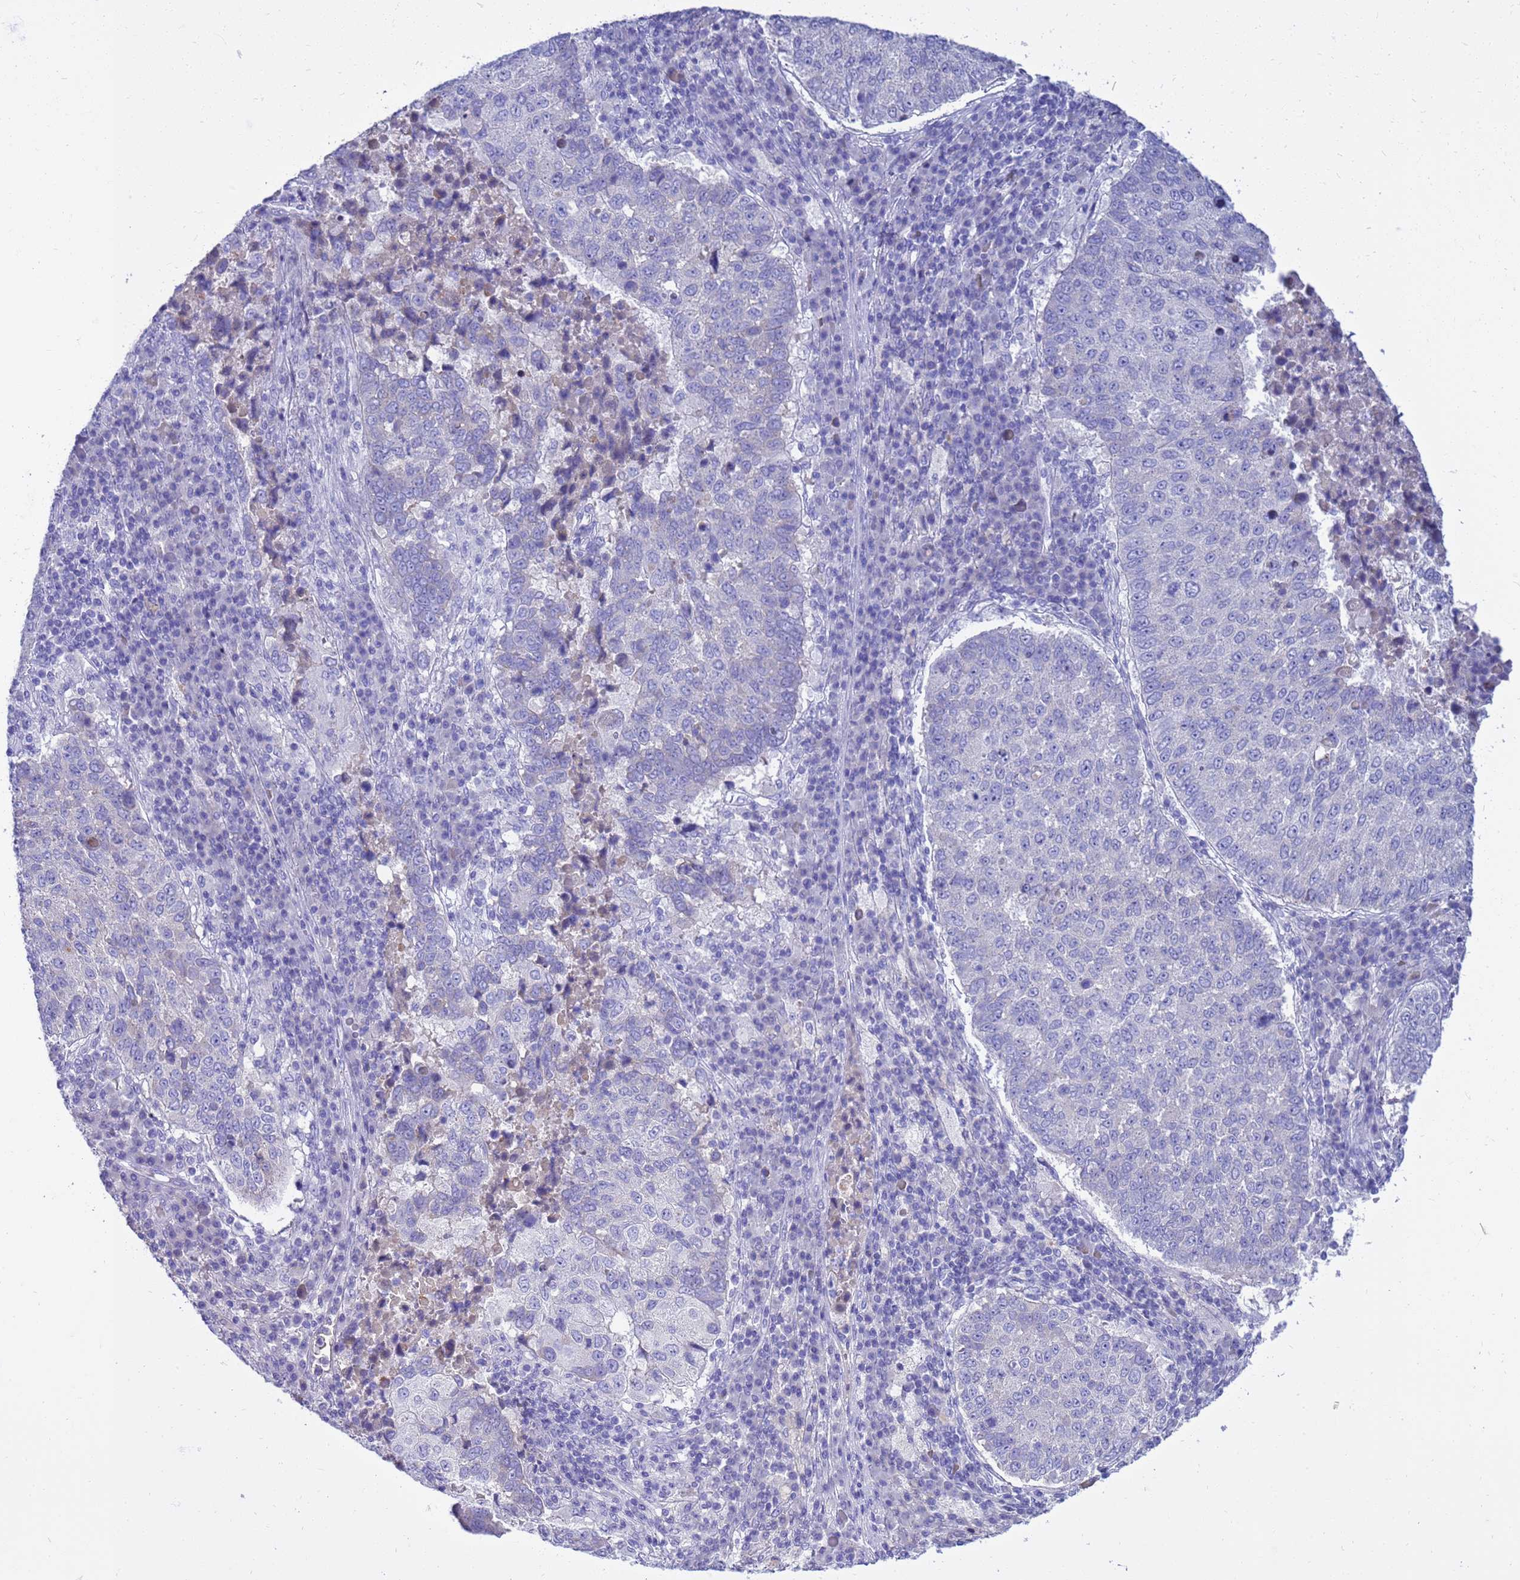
{"staining": {"intensity": "negative", "quantity": "none", "location": "none"}, "tissue": "lung cancer", "cell_type": "Tumor cells", "image_type": "cancer", "snomed": [{"axis": "morphology", "description": "Squamous cell carcinoma, NOS"}, {"axis": "topography", "description": "Lung"}], "caption": "This is an IHC histopathology image of squamous cell carcinoma (lung). There is no positivity in tumor cells.", "gene": "SYCN", "patient": {"sex": "male", "age": 73}}